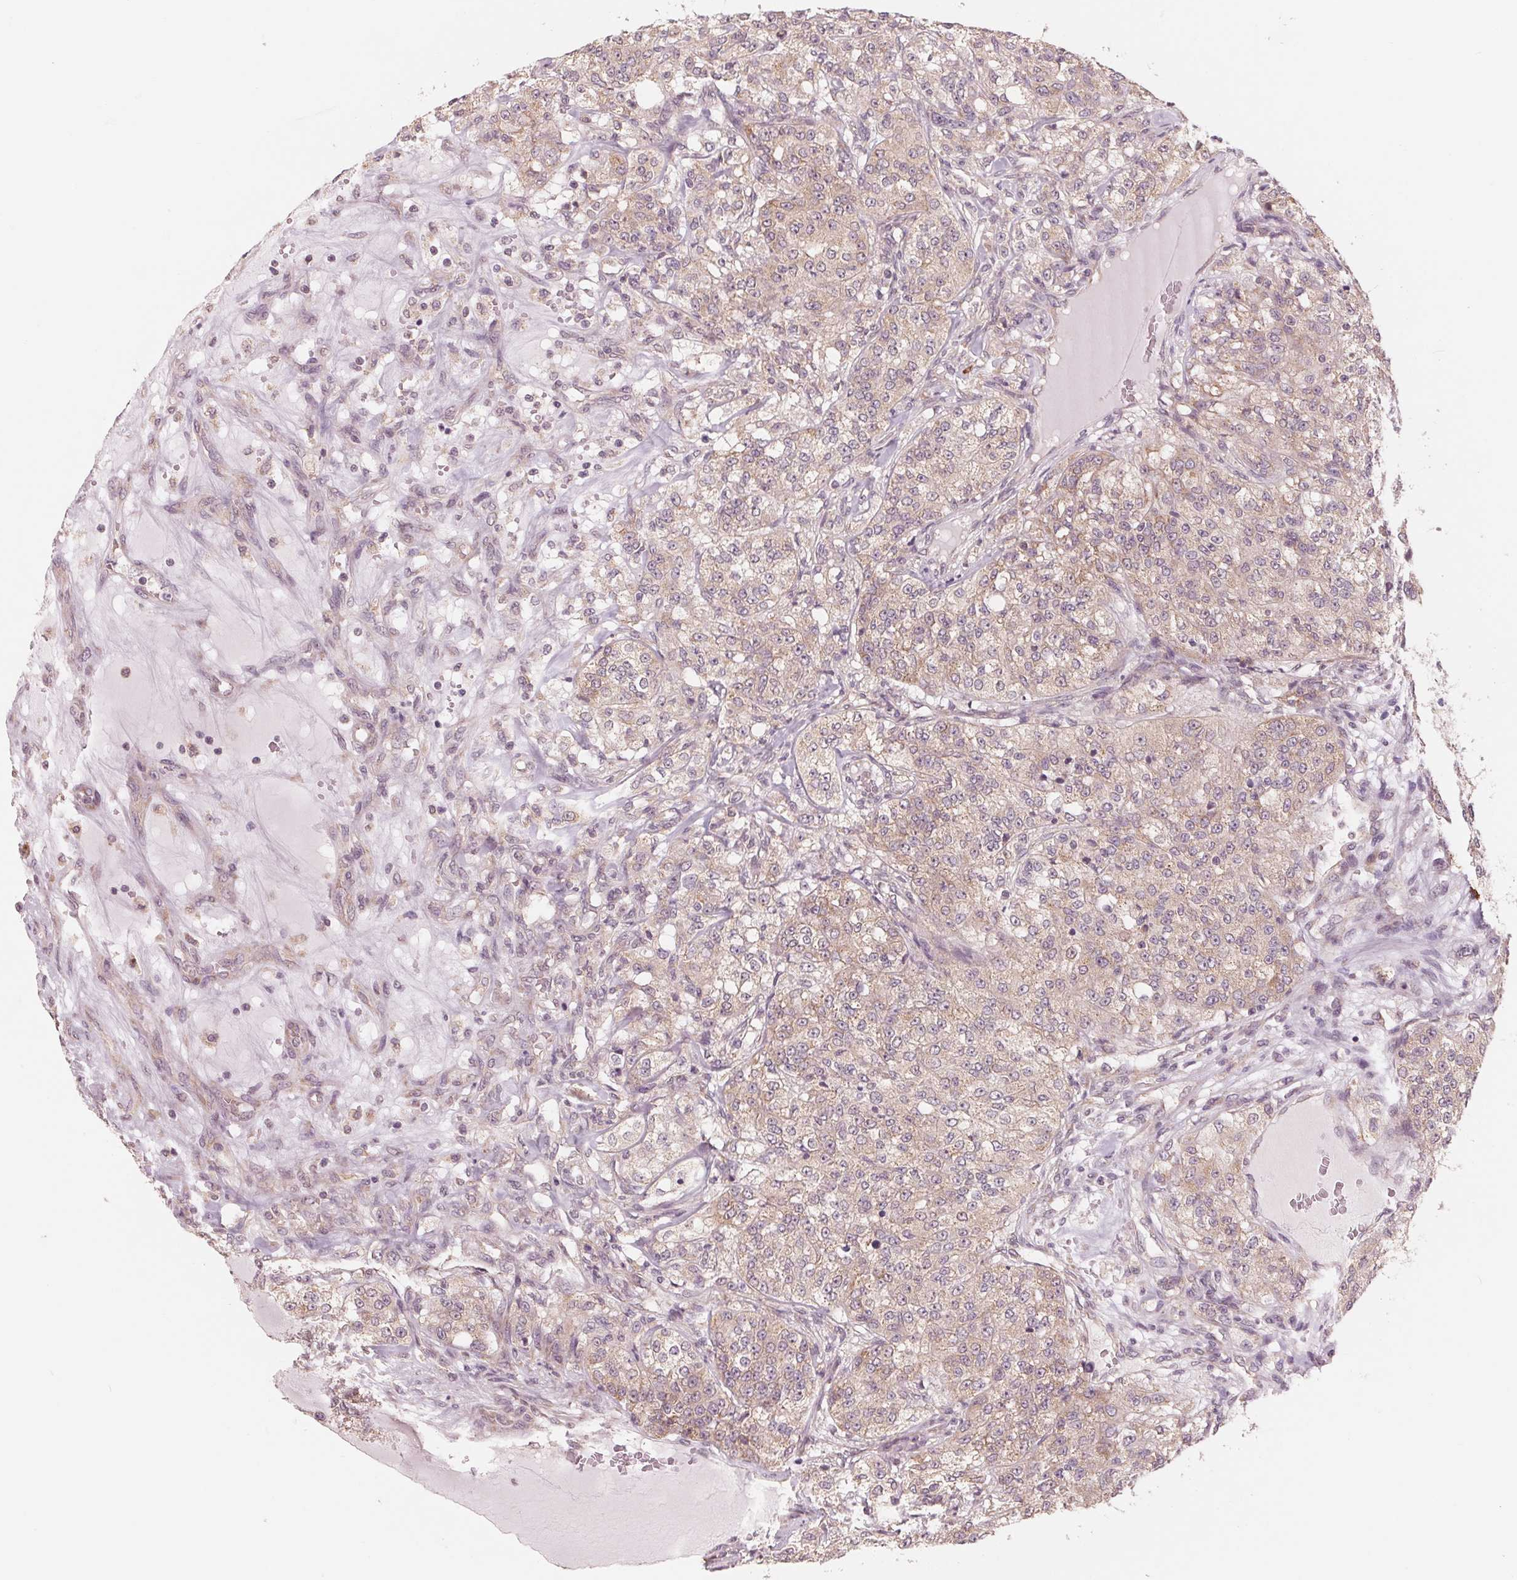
{"staining": {"intensity": "weak", "quantity": ">75%", "location": "cytoplasmic/membranous"}, "tissue": "renal cancer", "cell_type": "Tumor cells", "image_type": "cancer", "snomed": [{"axis": "morphology", "description": "Adenocarcinoma, NOS"}, {"axis": "topography", "description": "Kidney"}], "caption": "Weak cytoplasmic/membranous protein staining is present in about >75% of tumor cells in renal cancer. (brown staining indicates protein expression, while blue staining denotes nuclei).", "gene": "GIGYF2", "patient": {"sex": "female", "age": 63}}